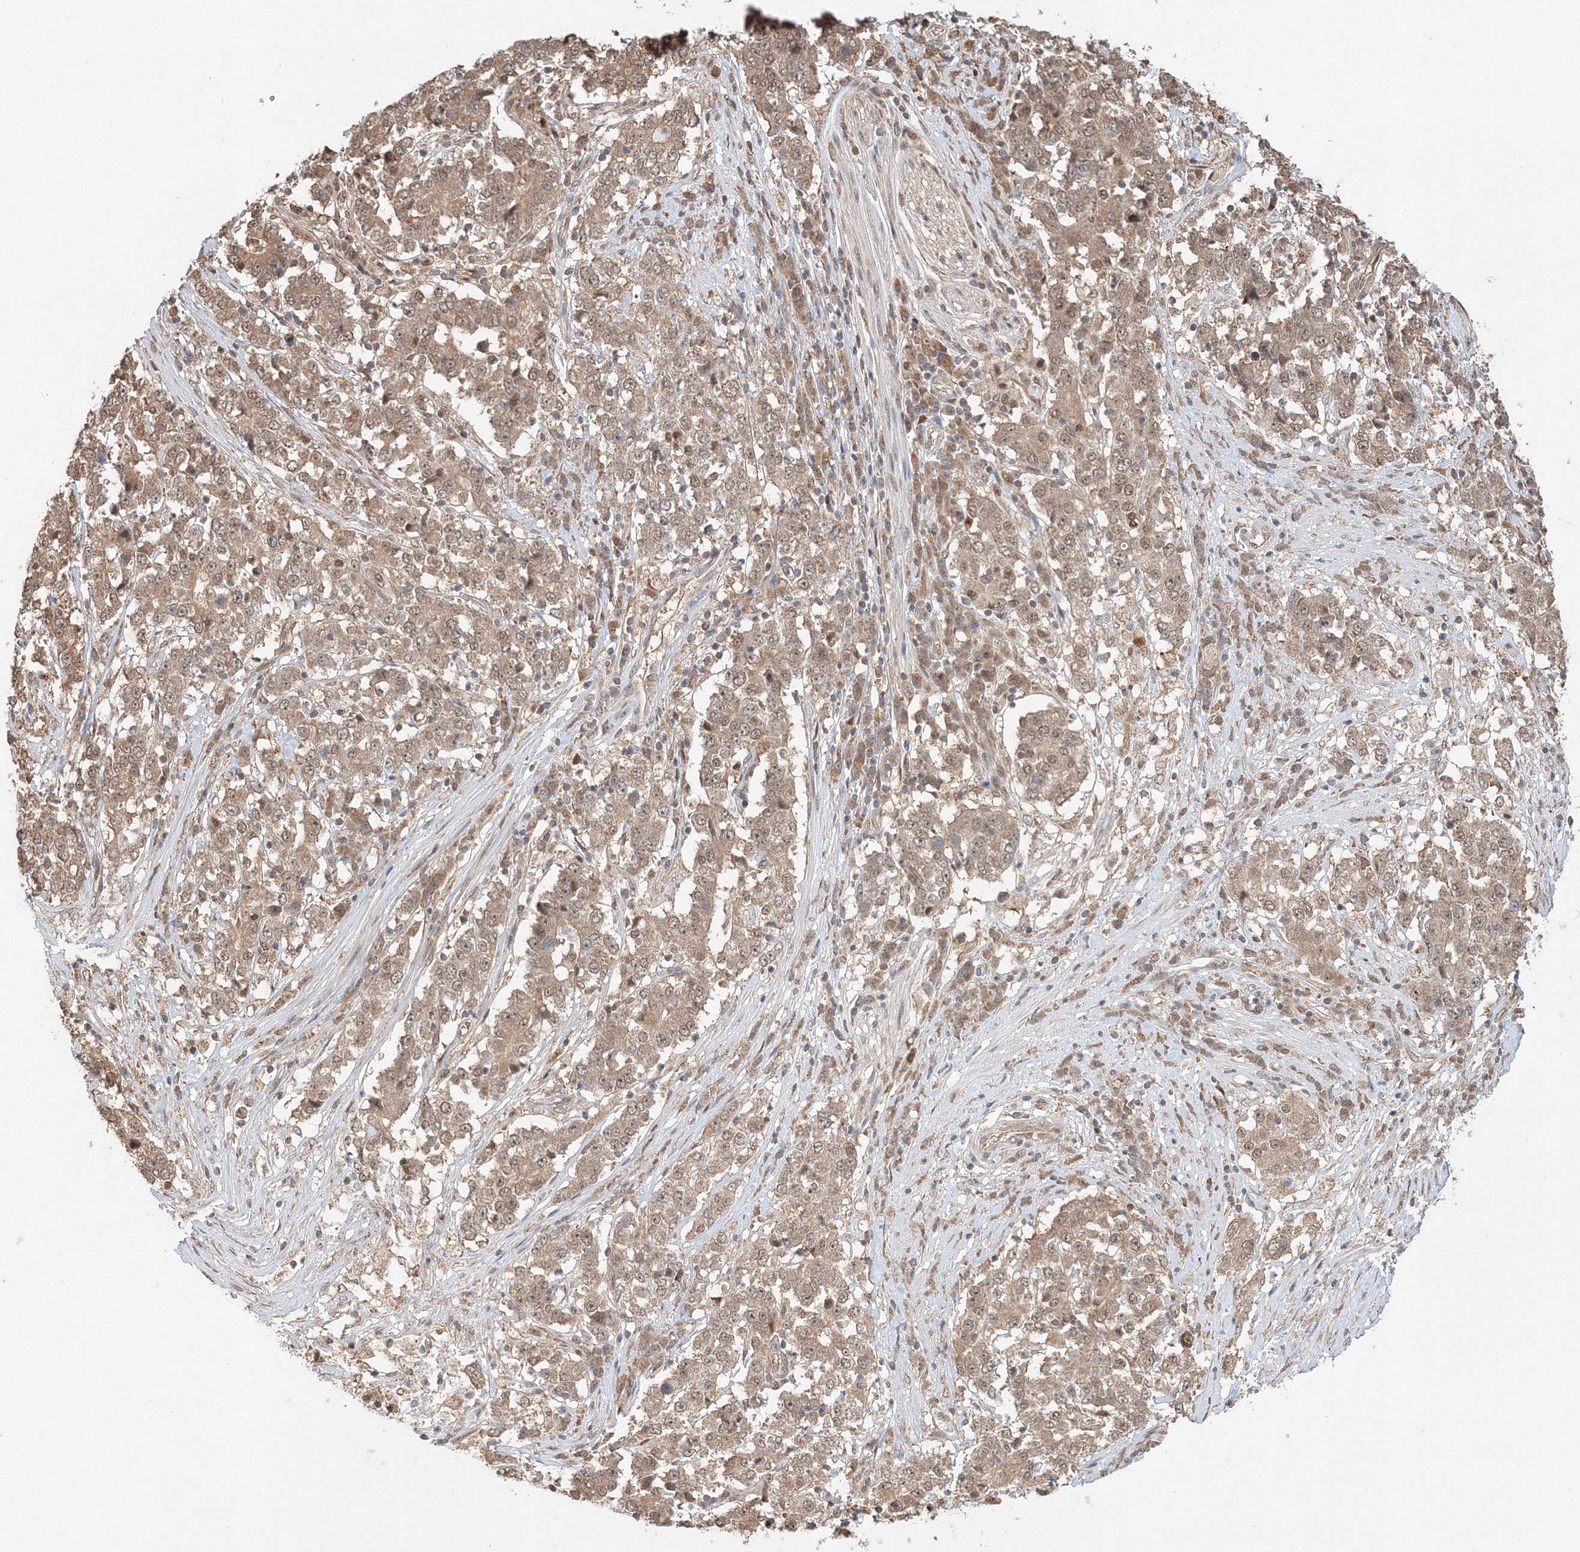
{"staining": {"intensity": "weak", "quantity": ">75%", "location": "cytoplasmic/membranous,nuclear"}, "tissue": "stomach cancer", "cell_type": "Tumor cells", "image_type": "cancer", "snomed": [{"axis": "morphology", "description": "Adenocarcinoma, NOS"}, {"axis": "topography", "description": "Stomach"}], "caption": "Weak cytoplasmic/membranous and nuclear protein expression is seen in approximately >75% of tumor cells in stomach cancer (adenocarcinoma).", "gene": "PSMD6", "patient": {"sex": "male", "age": 59}}